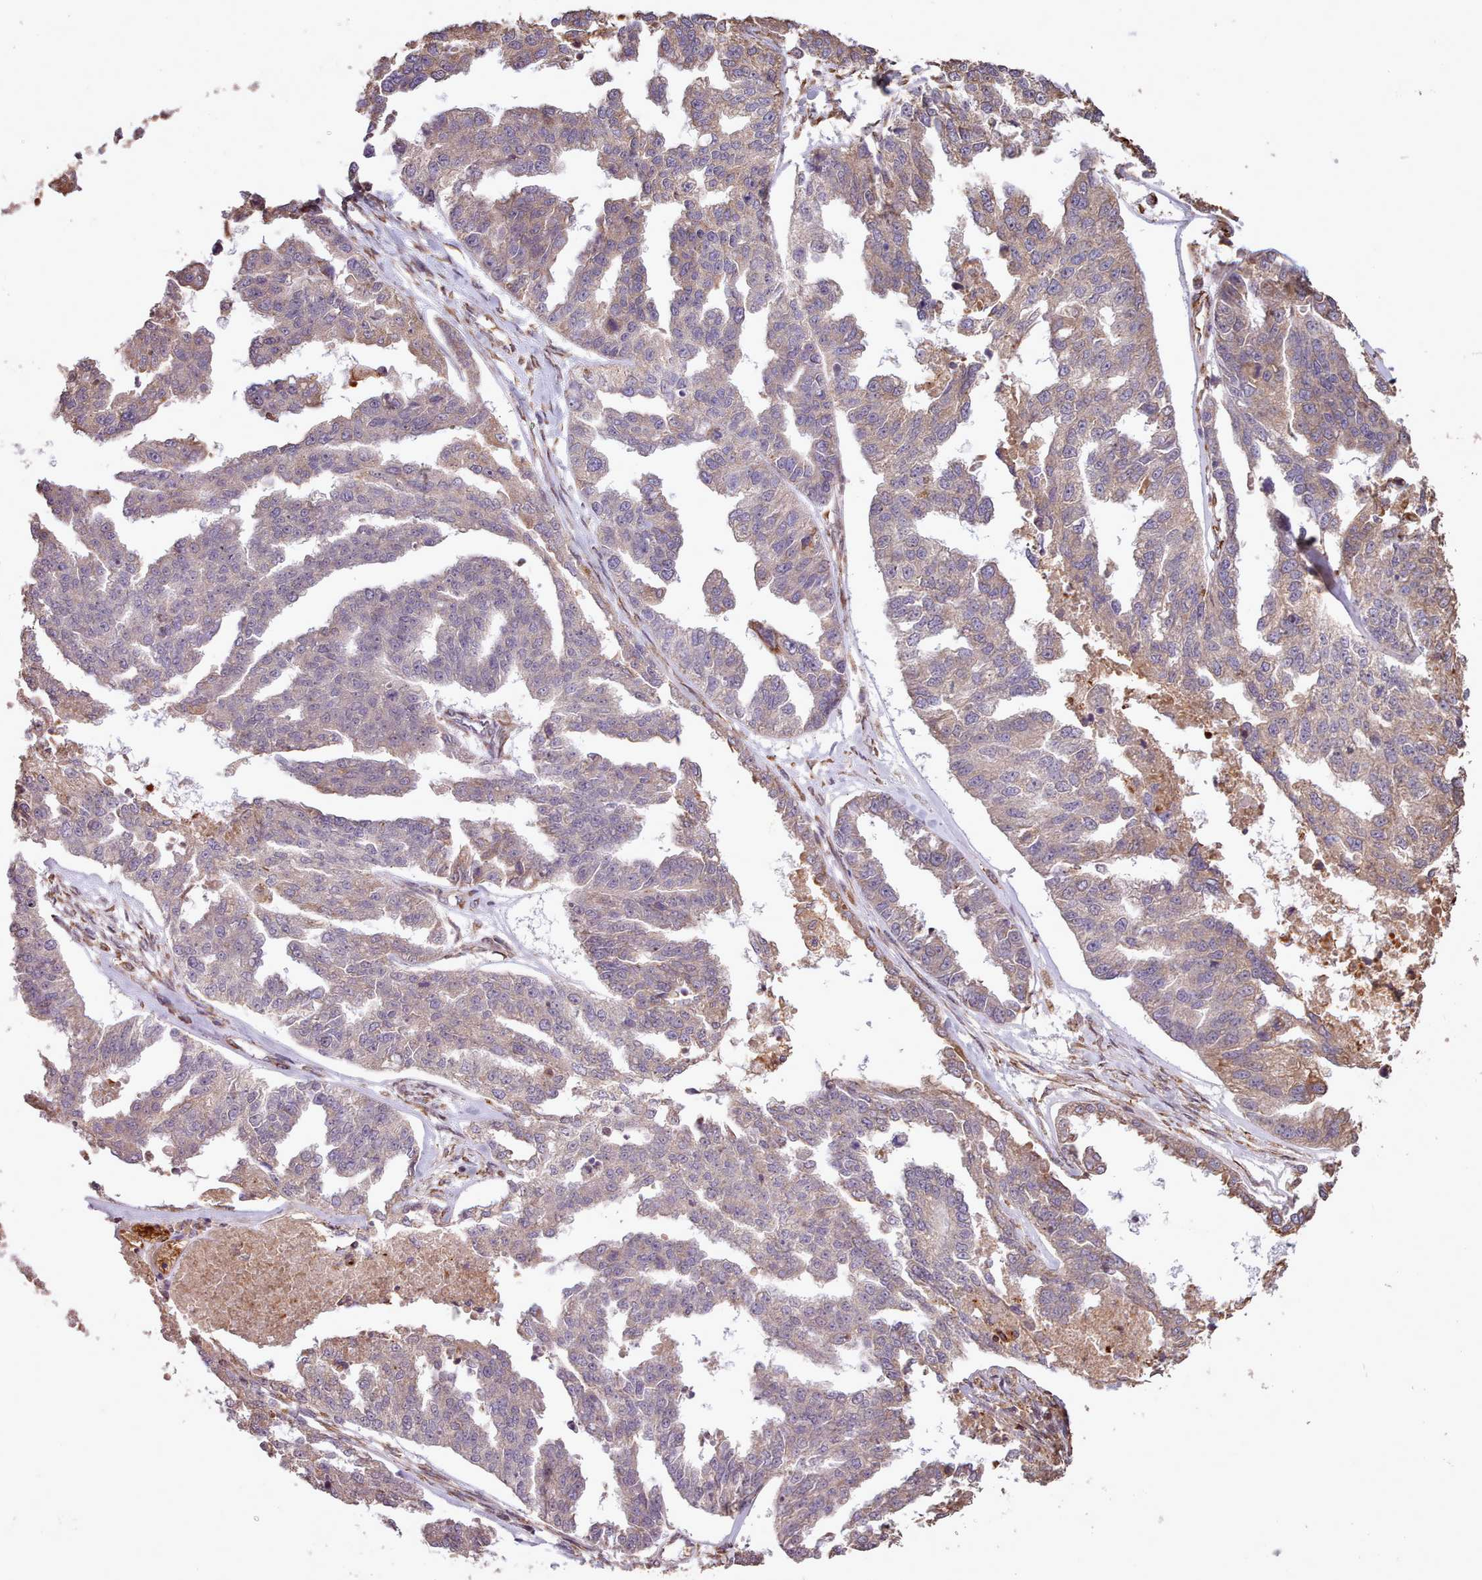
{"staining": {"intensity": "moderate", "quantity": "<25%", "location": "cytoplasmic/membranous"}, "tissue": "ovarian cancer", "cell_type": "Tumor cells", "image_type": "cancer", "snomed": [{"axis": "morphology", "description": "Cystadenocarcinoma, serous, NOS"}, {"axis": "topography", "description": "Ovary"}], "caption": "The immunohistochemical stain labels moderate cytoplasmic/membranous staining in tumor cells of ovarian serous cystadenocarcinoma tissue.", "gene": "CABP1", "patient": {"sex": "female", "age": 58}}